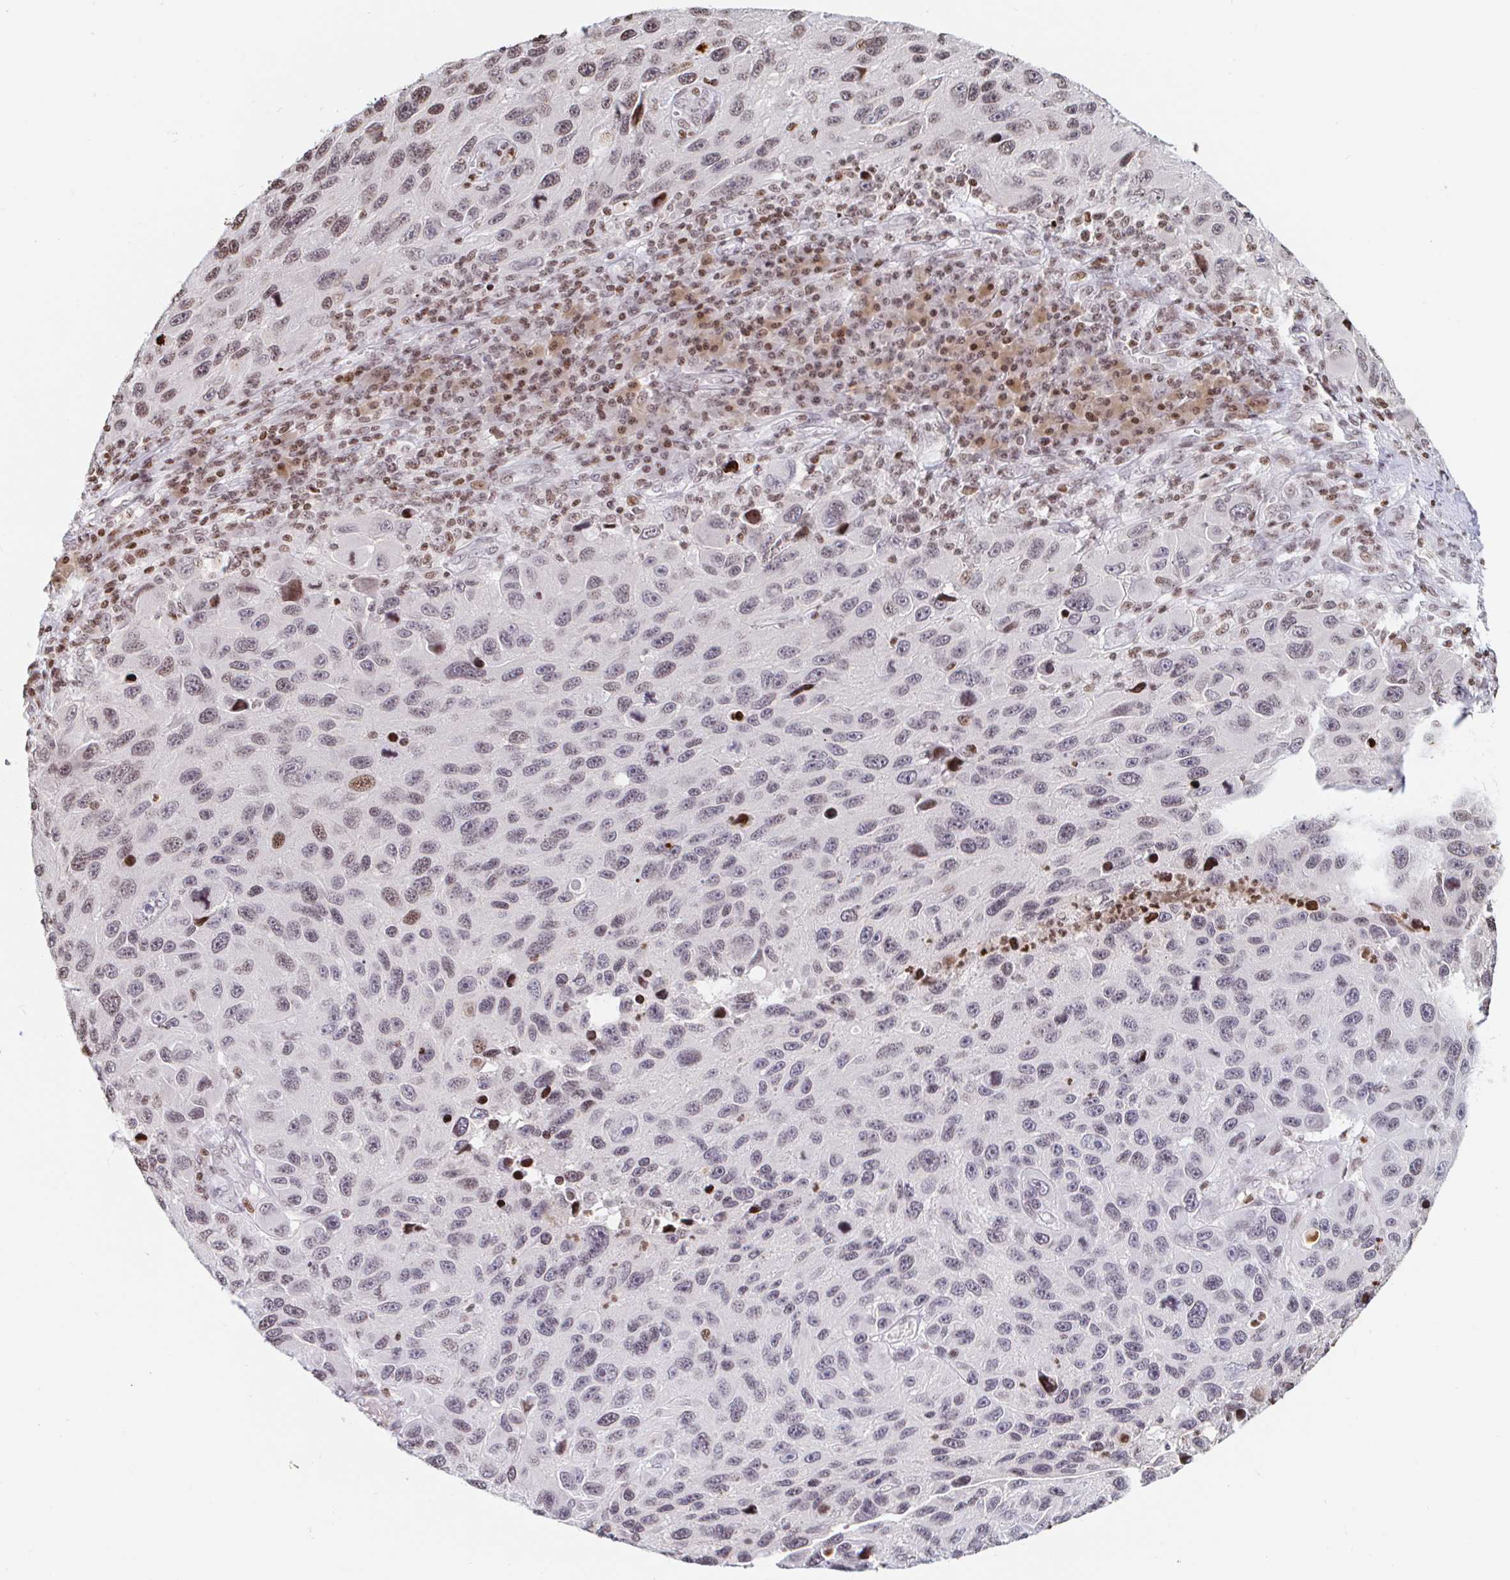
{"staining": {"intensity": "moderate", "quantity": "<25%", "location": "nuclear"}, "tissue": "melanoma", "cell_type": "Tumor cells", "image_type": "cancer", "snomed": [{"axis": "morphology", "description": "Malignant melanoma, NOS"}, {"axis": "topography", "description": "Skin"}], "caption": "The immunohistochemical stain highlights moderate nuclear positivity in tumor cells of melanoma tissue. (DAB IHC with brightfield microscopy, high magnification).", "gene": "HOXC10", "patient": {"sex": "male", "age": 53}}